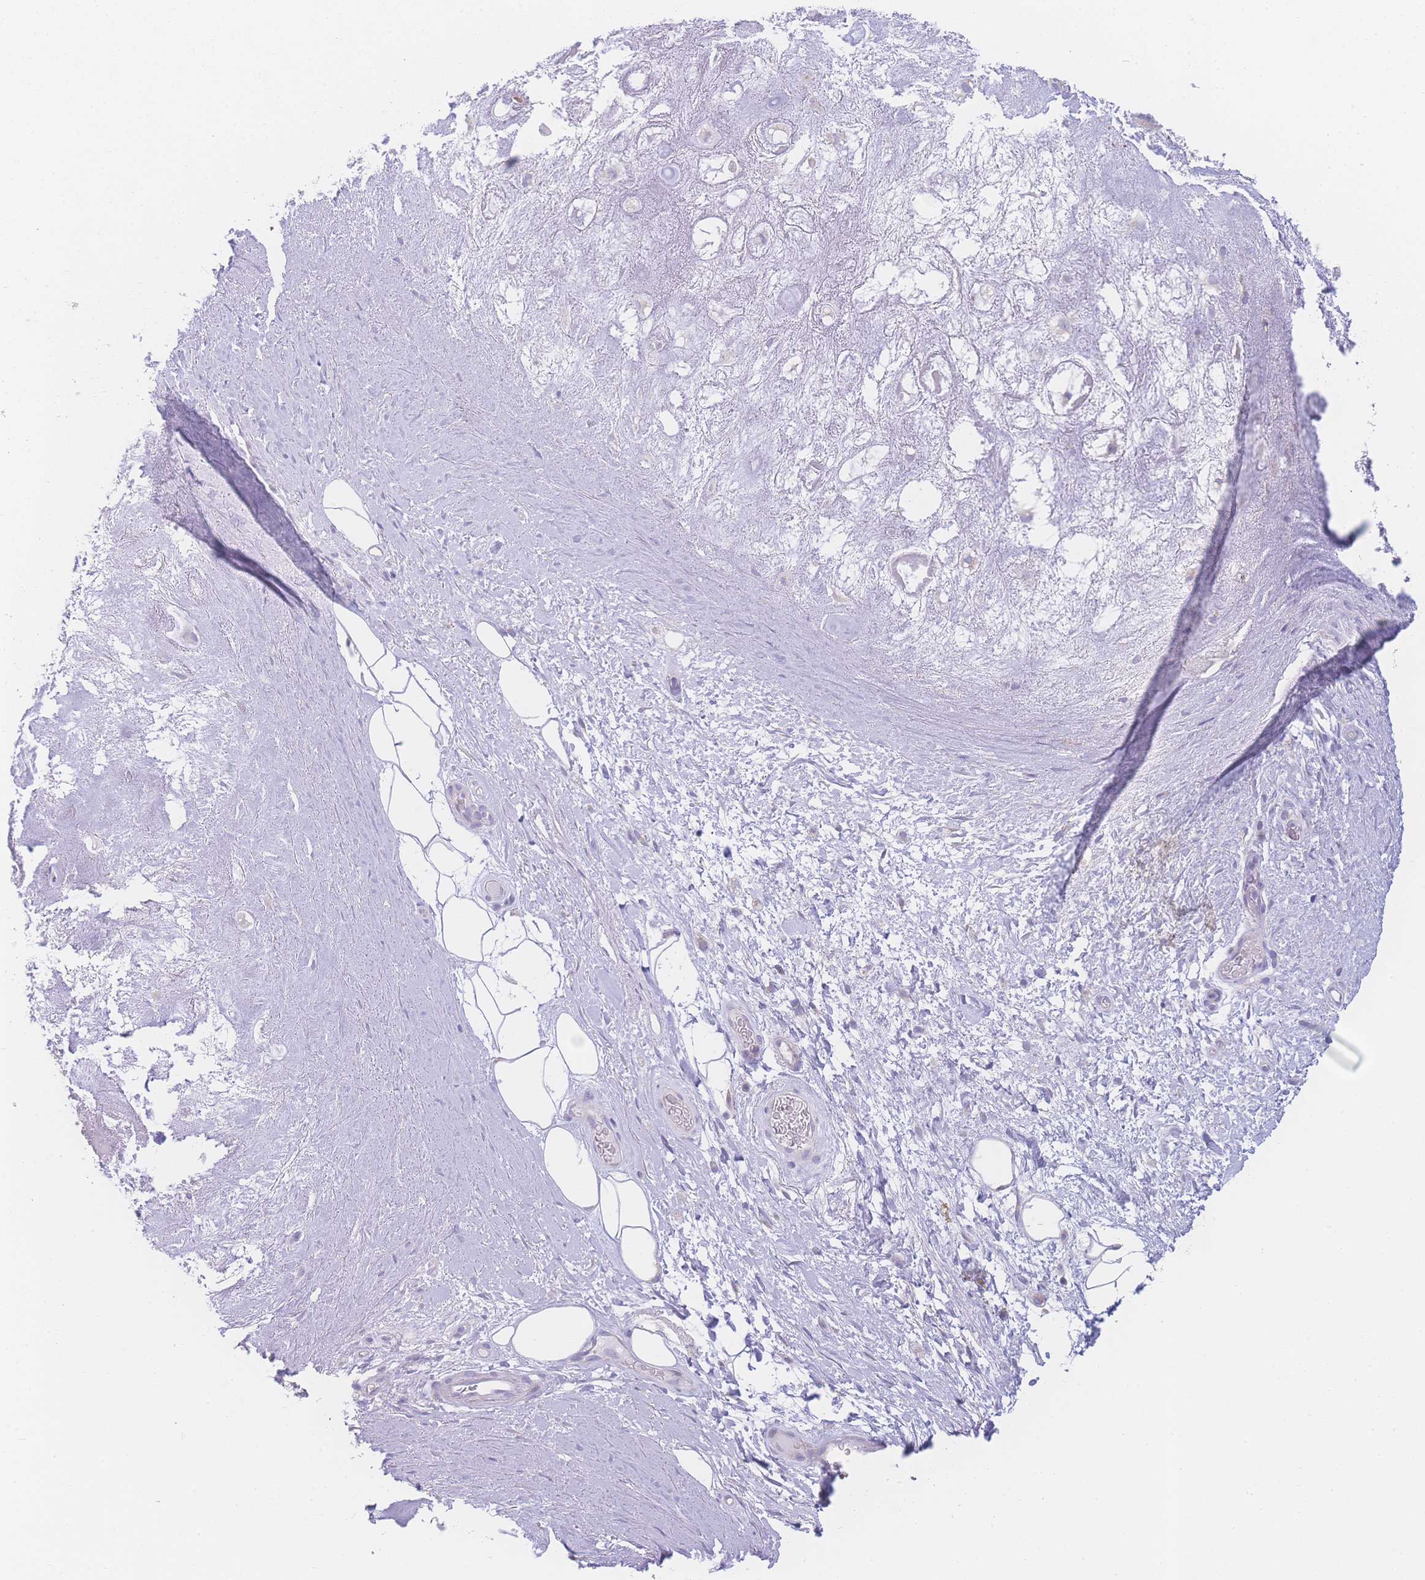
{"staining": {"intensity": "negative", "quantity": "none", "location": "none"}, "tissue": "adipose tissue", "cell_type": "Adipocytes", "image_type": "normal", "snomed": [{"axis": "morphology", "description": "Normal tissue, NOS"}, {"axis": "topography", "description": "Cartilage tissue"}], "caption": "DAB (3,3'-diaminobenzidine) immunohistochemical staining of normal human adipose tissue displays no significant expression in adipocytes. (Stains: DAB (3,3'-diaminobenzidine) IHC with hematoxylin counter stain, Microscopy: brightfield microscopy at high magnification).", "gene": "NBEAL1", "patient": {"sex": "male", "age": 81}}